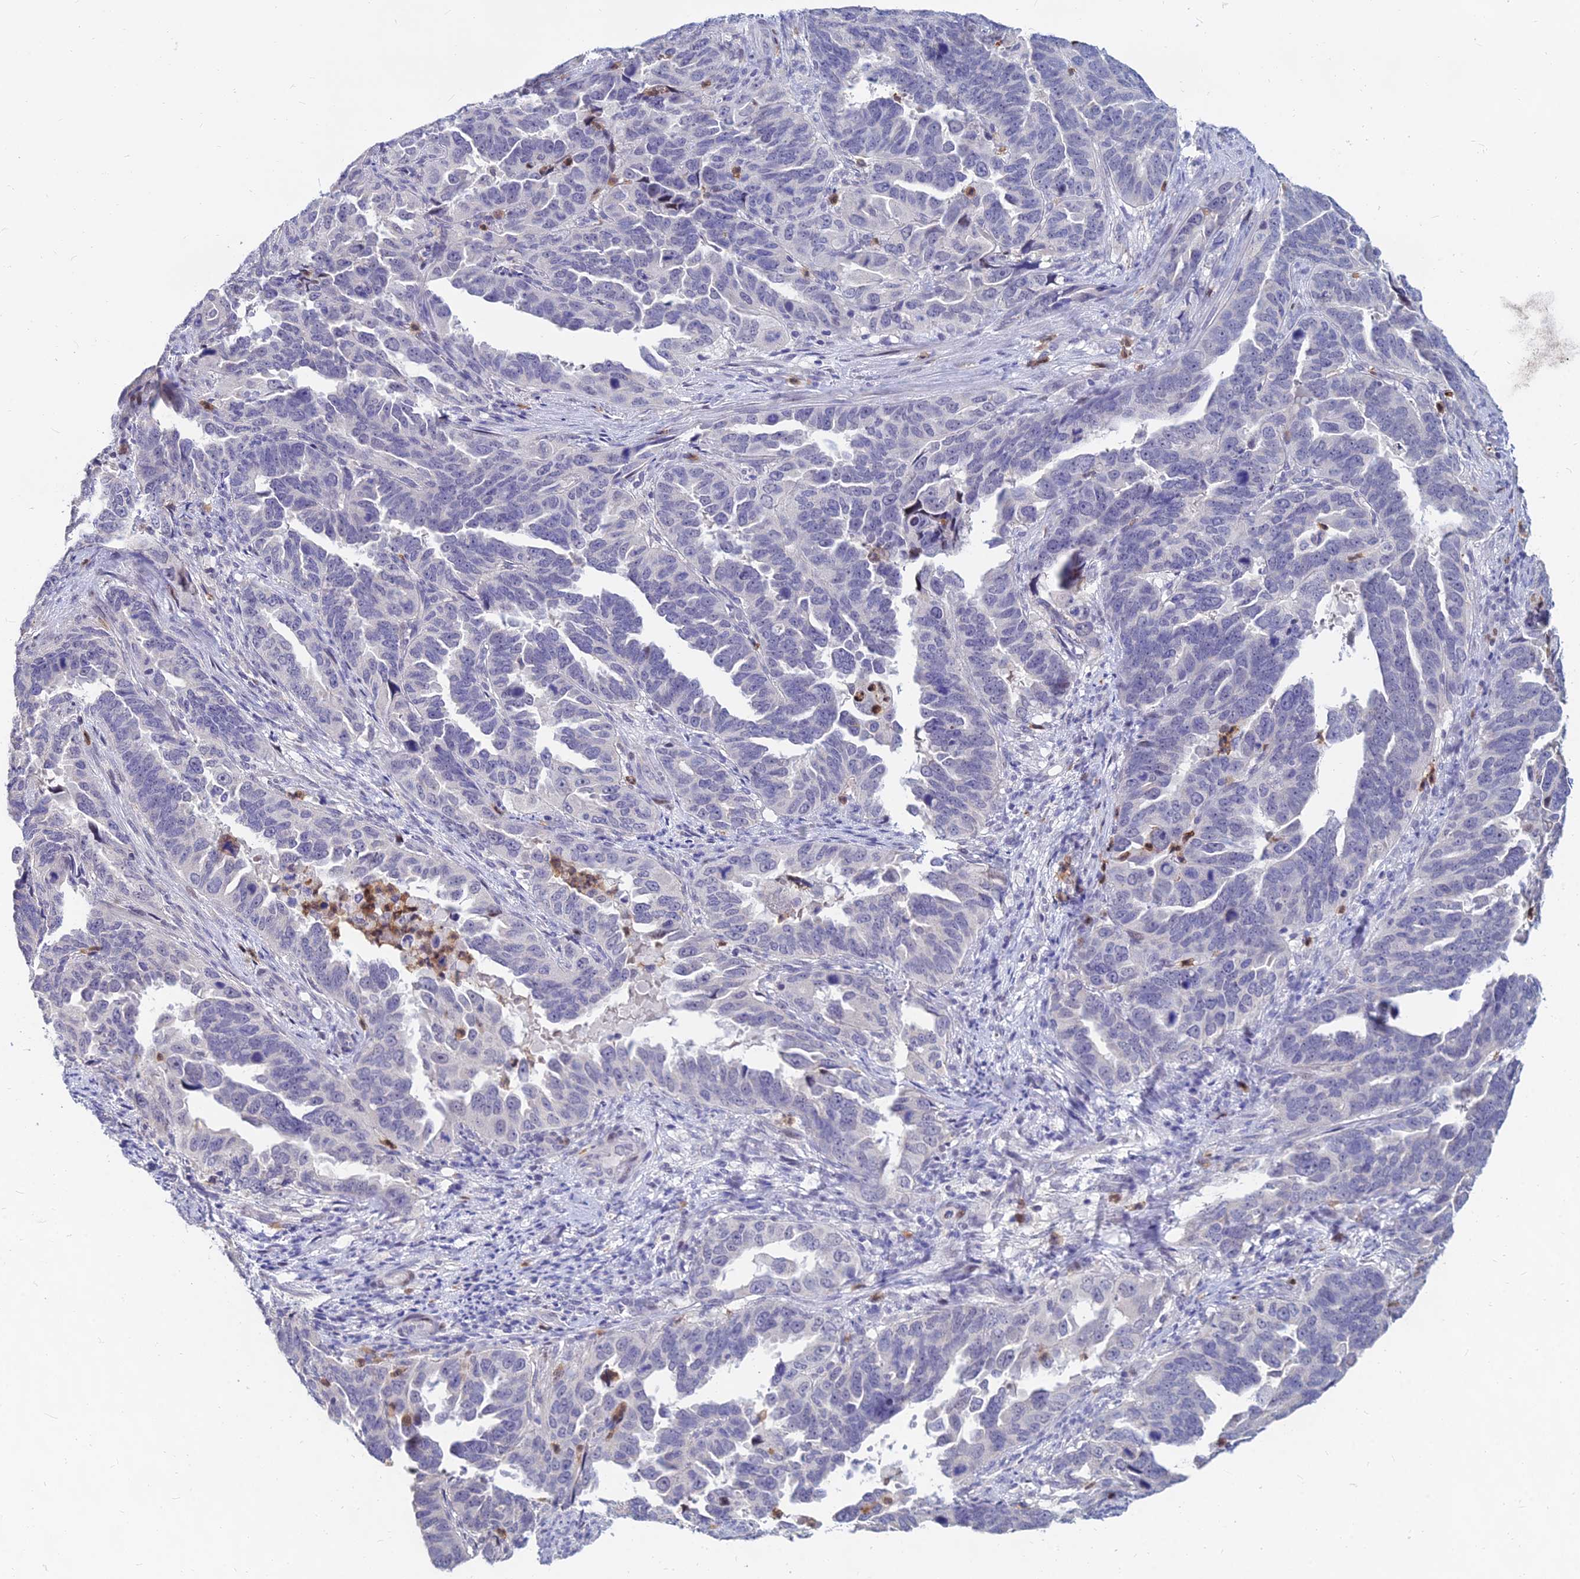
{"staining": {"intensity": "negative", "quantity": "none", "location": "none"}, "tissue": "endometrial cancer", "cell_type": "Tumor cells", "image_type": "cancer", "snomed": [{"axis": "morphology", "description": "Adenocarcinoma, NOS"}, {"axis": "topography", "description": "Endometrium"}], "caption": "The histopathology image demonstrates no staining of tumor cells in adenocarcinoma (endometrial).", "gene": "GOLGA6D", "patient": {"sex": "female", "age": 65}}